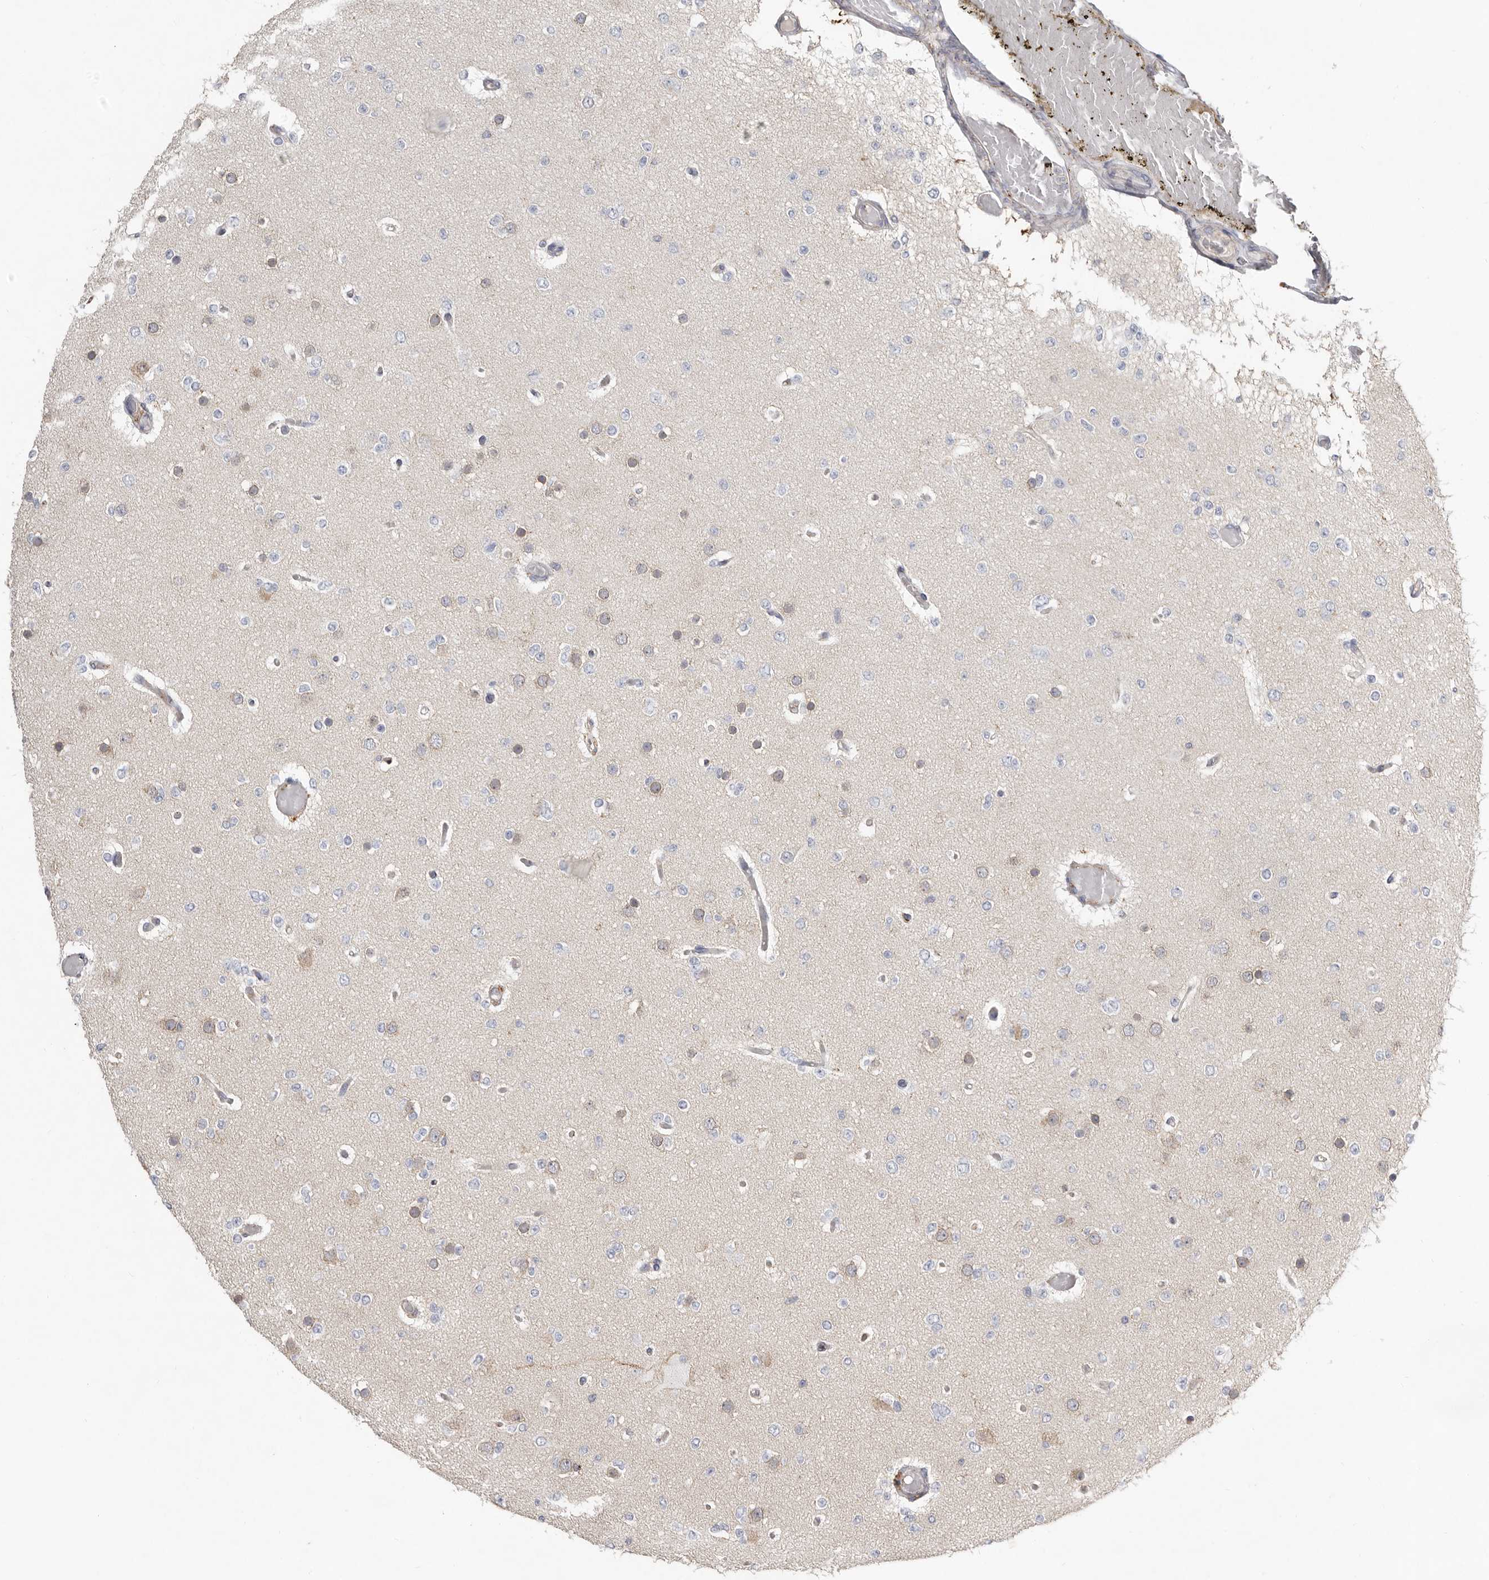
{"staining": {"intensity": "negative", "quantity": "none", "location": "none"}, "tissue": "glioma", "cell_type": "Tumor cells", "image_type": "cancer", "snomed": [{"axis": "morphology", "description": "Glioma, malignant, Low grade"}, {"axis": "topography", "description": "Brain"}], "caption": "This image is of glioma stained with immunohistochemistry (IHC) to label a protein in brown with the nuclei are counter-stained blue. There is no staining in tumor cells.", "gene": "KIF26B", "patient": {"sex": "female", "age": 22}}